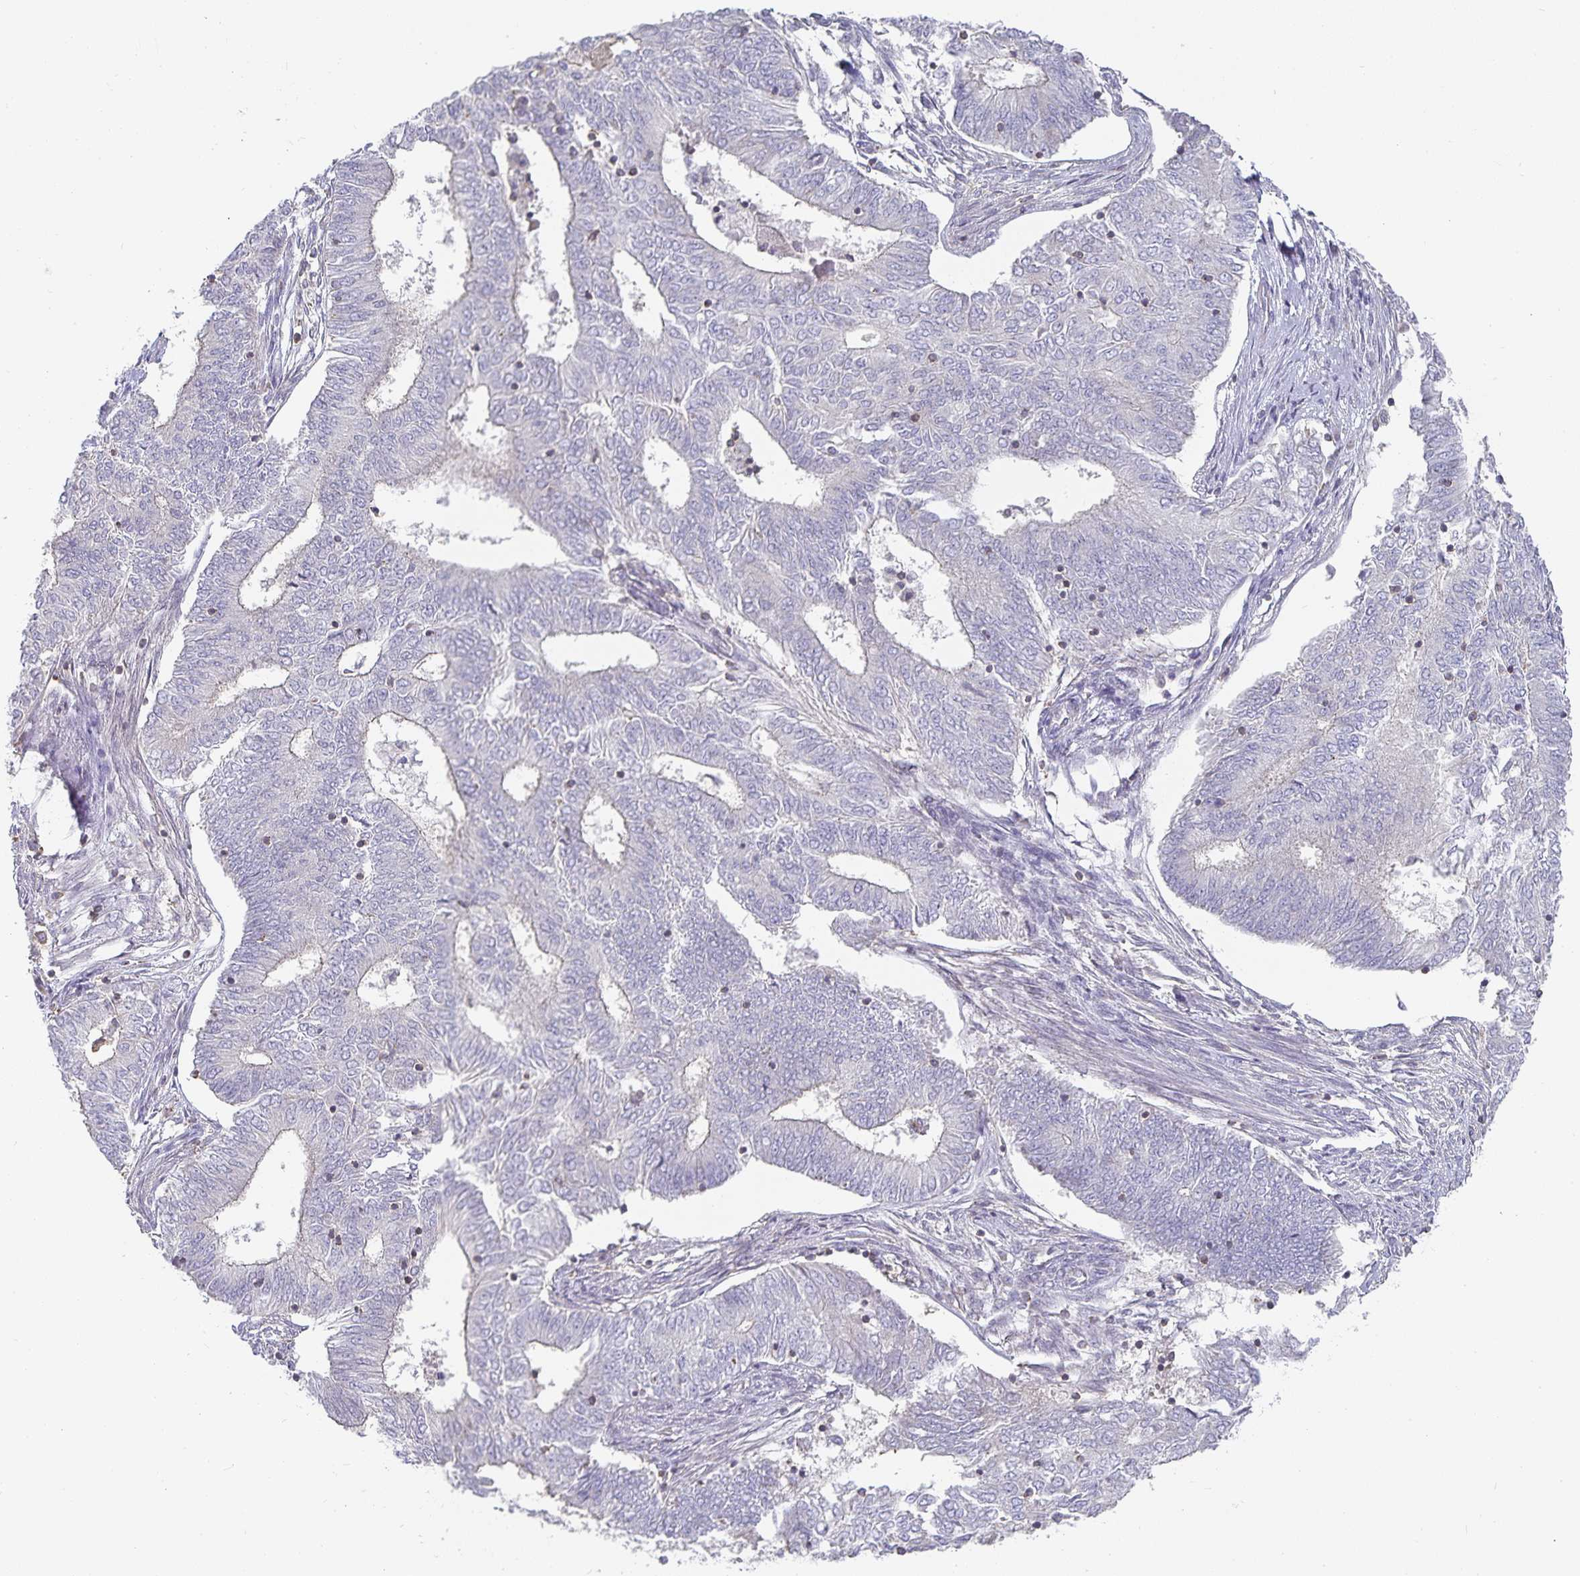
{"staining": {"intensity": "negative", "quantity": "none", "location": "none"}, "tissue": "endometrial cancer", "cell_type": "Tumor cells", "image_type": "cancer", "snomed": [{"axis": "morphology", "description": "Adenocarcinoma, NOS"}, {"axis": "topography", "description": "Endometrium"}], "caption": "Immunohistochemistry (IHC) image of neoplastic tissue: human endometrial cancer stained with DAB (3,3'-diaminobenzidine) demonstrates no significant protein positivity in tumor cells.", "gene": "GATA3", "patient": {"sex": "female", "age": 62}}